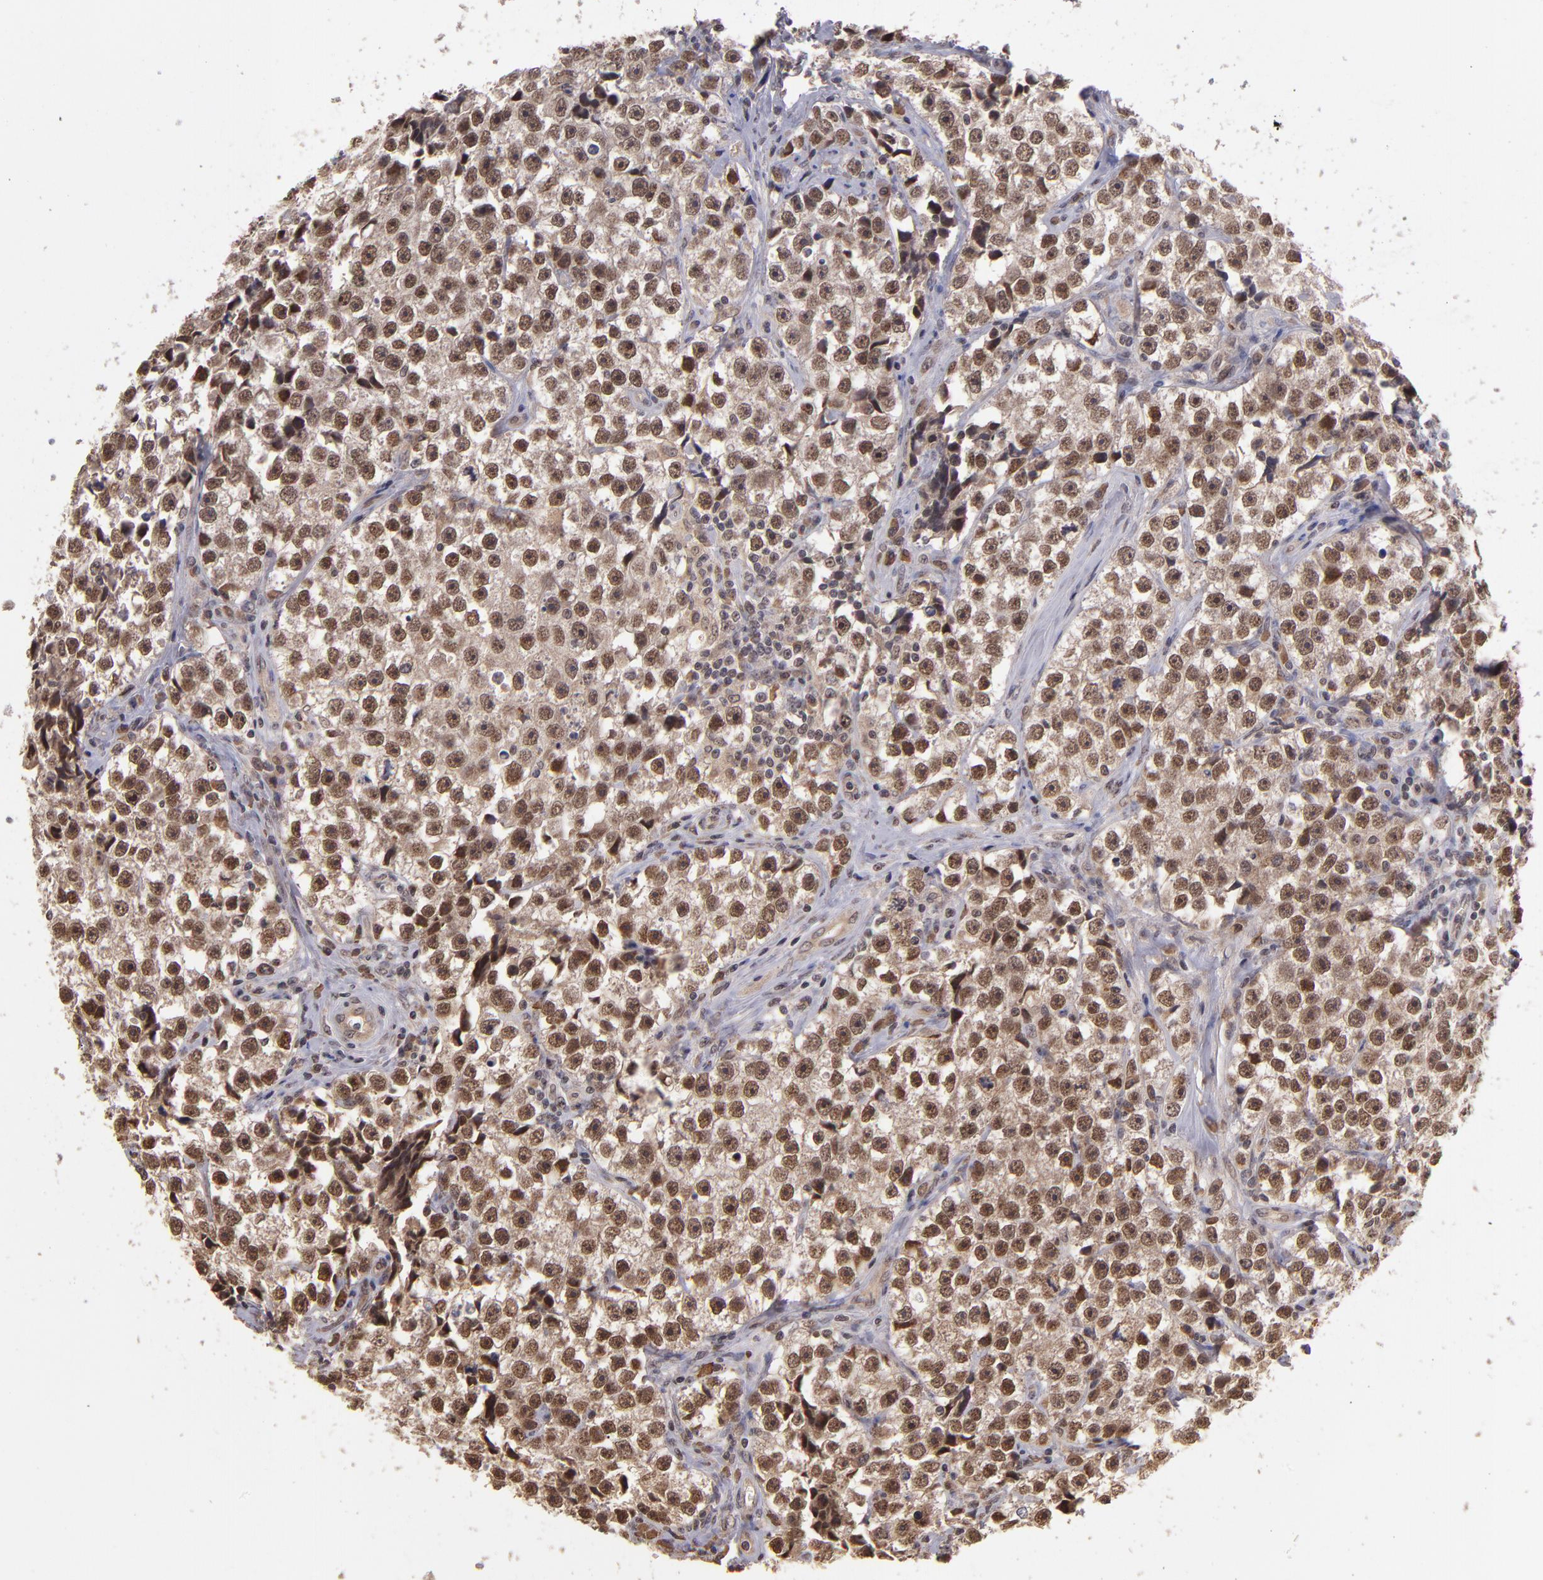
{"staining": {"intensity": "moderate", "quantity": ">75%", "location": "nuclear"}, "tissue": "testis cancer", "cell_type": "Tumor cells", "image_type": "cancer", "snomed": [{"axis": "morphology", "description": "Seminoma, NOS"}, {"axis": "topography", "description": "Testis"}], "caption": "A high-resolution image shows immunohistochemistry staining of testis seminoma, which displays moderate nuclear expression in about >75% of tumor cells. (IHC, brightfield microscopy, high magnification).", "gene": "ABHD12B", "patient": {"sex": "male", "age": 32}}